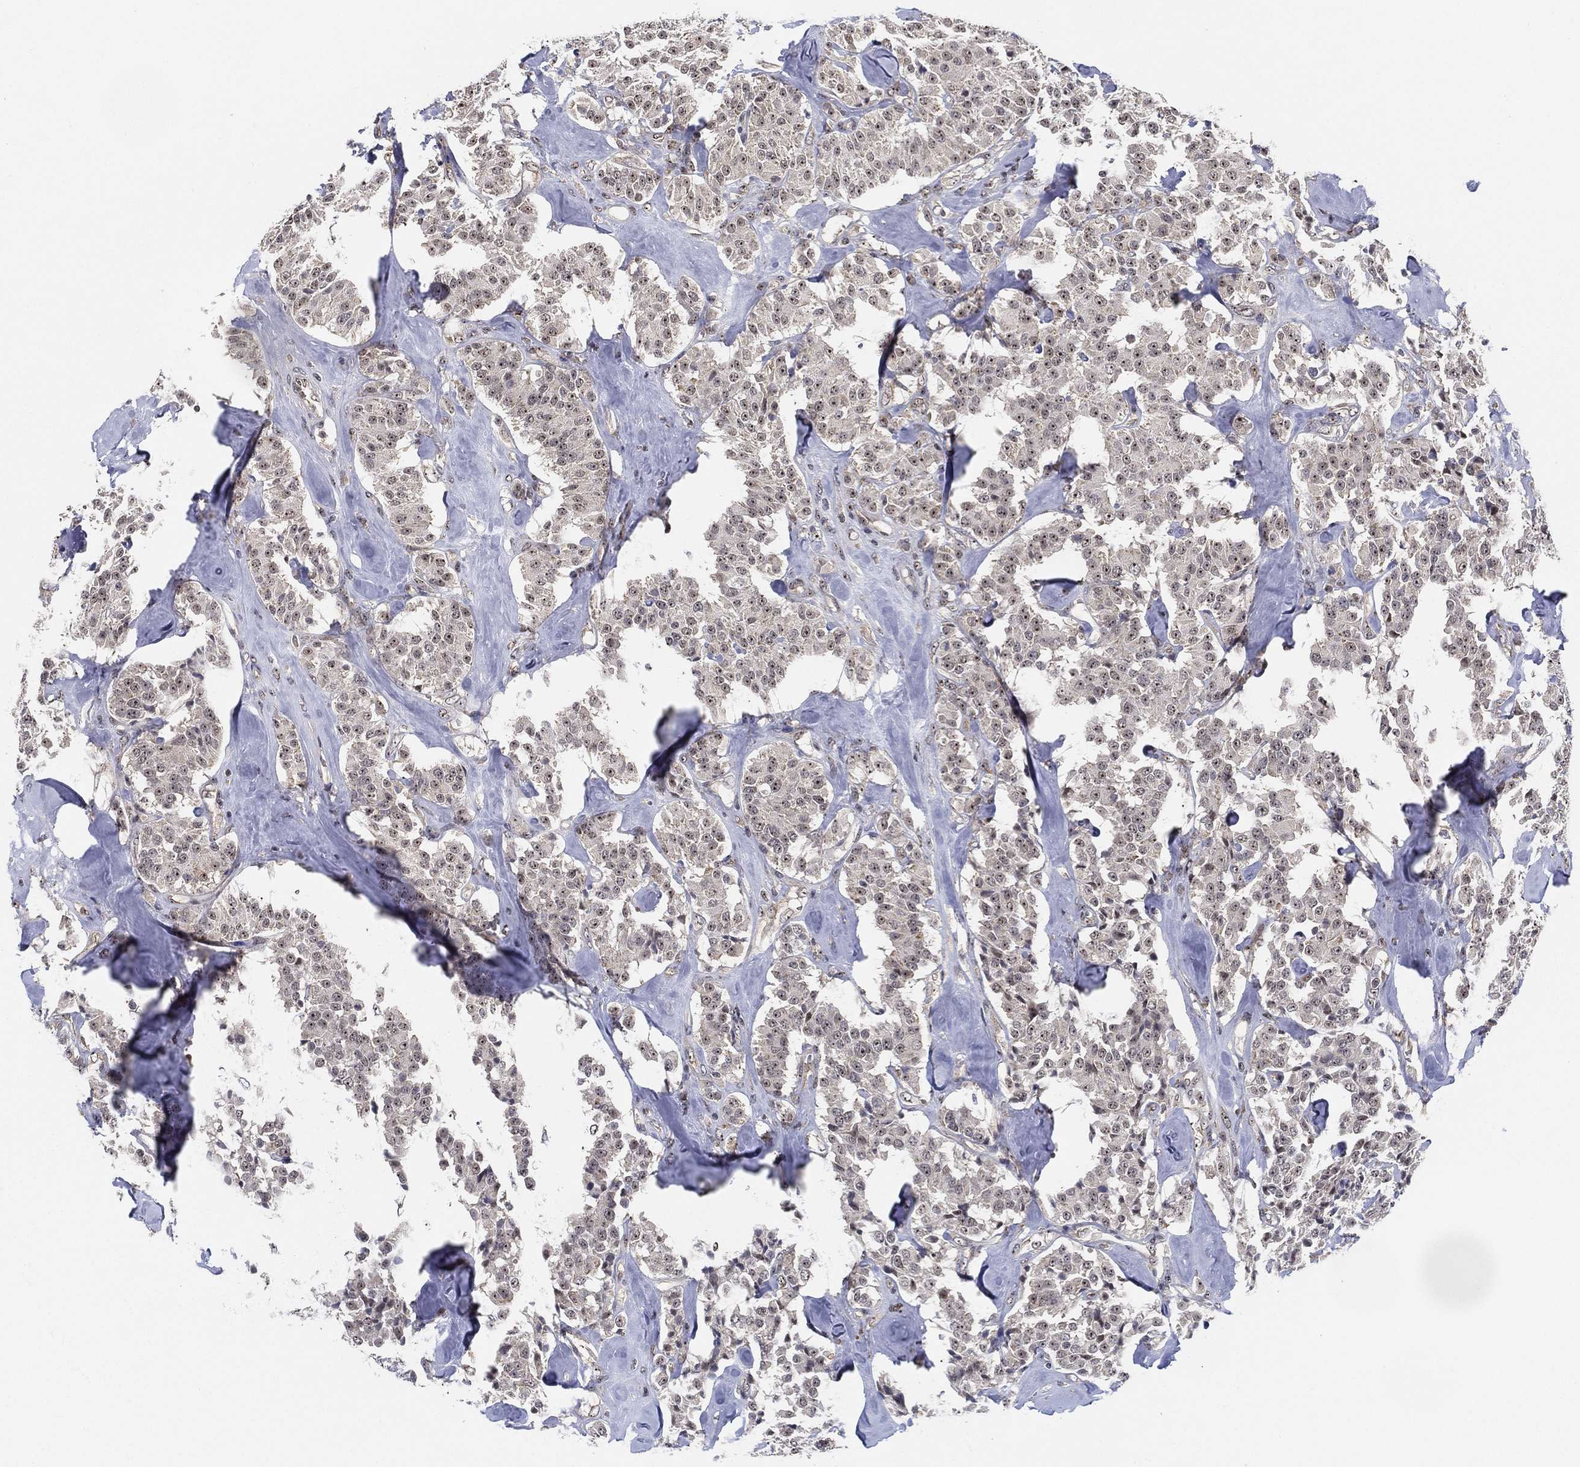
{"staining": {"intensity": "weak", "quantity": "25%-75%", "location": "nuclear"}, "tissue": "carcinoid", "cell_type": "Tumor cells", "image_type": "cancer", "snomed": [{"axis": "morphology", "description": "Carcinoid, malignant, NOS"}, {"axis": "topography", "description": "Pancreas"}], "caption": "An image showing weak nuclear positivity in approximately 25%-75% of tumor cells in carcinoid (malignant), as visualized by brown immunohistochemical staining.", "gene": "PPP1R16B", "patient": {"sex": "male", "age": 41}}